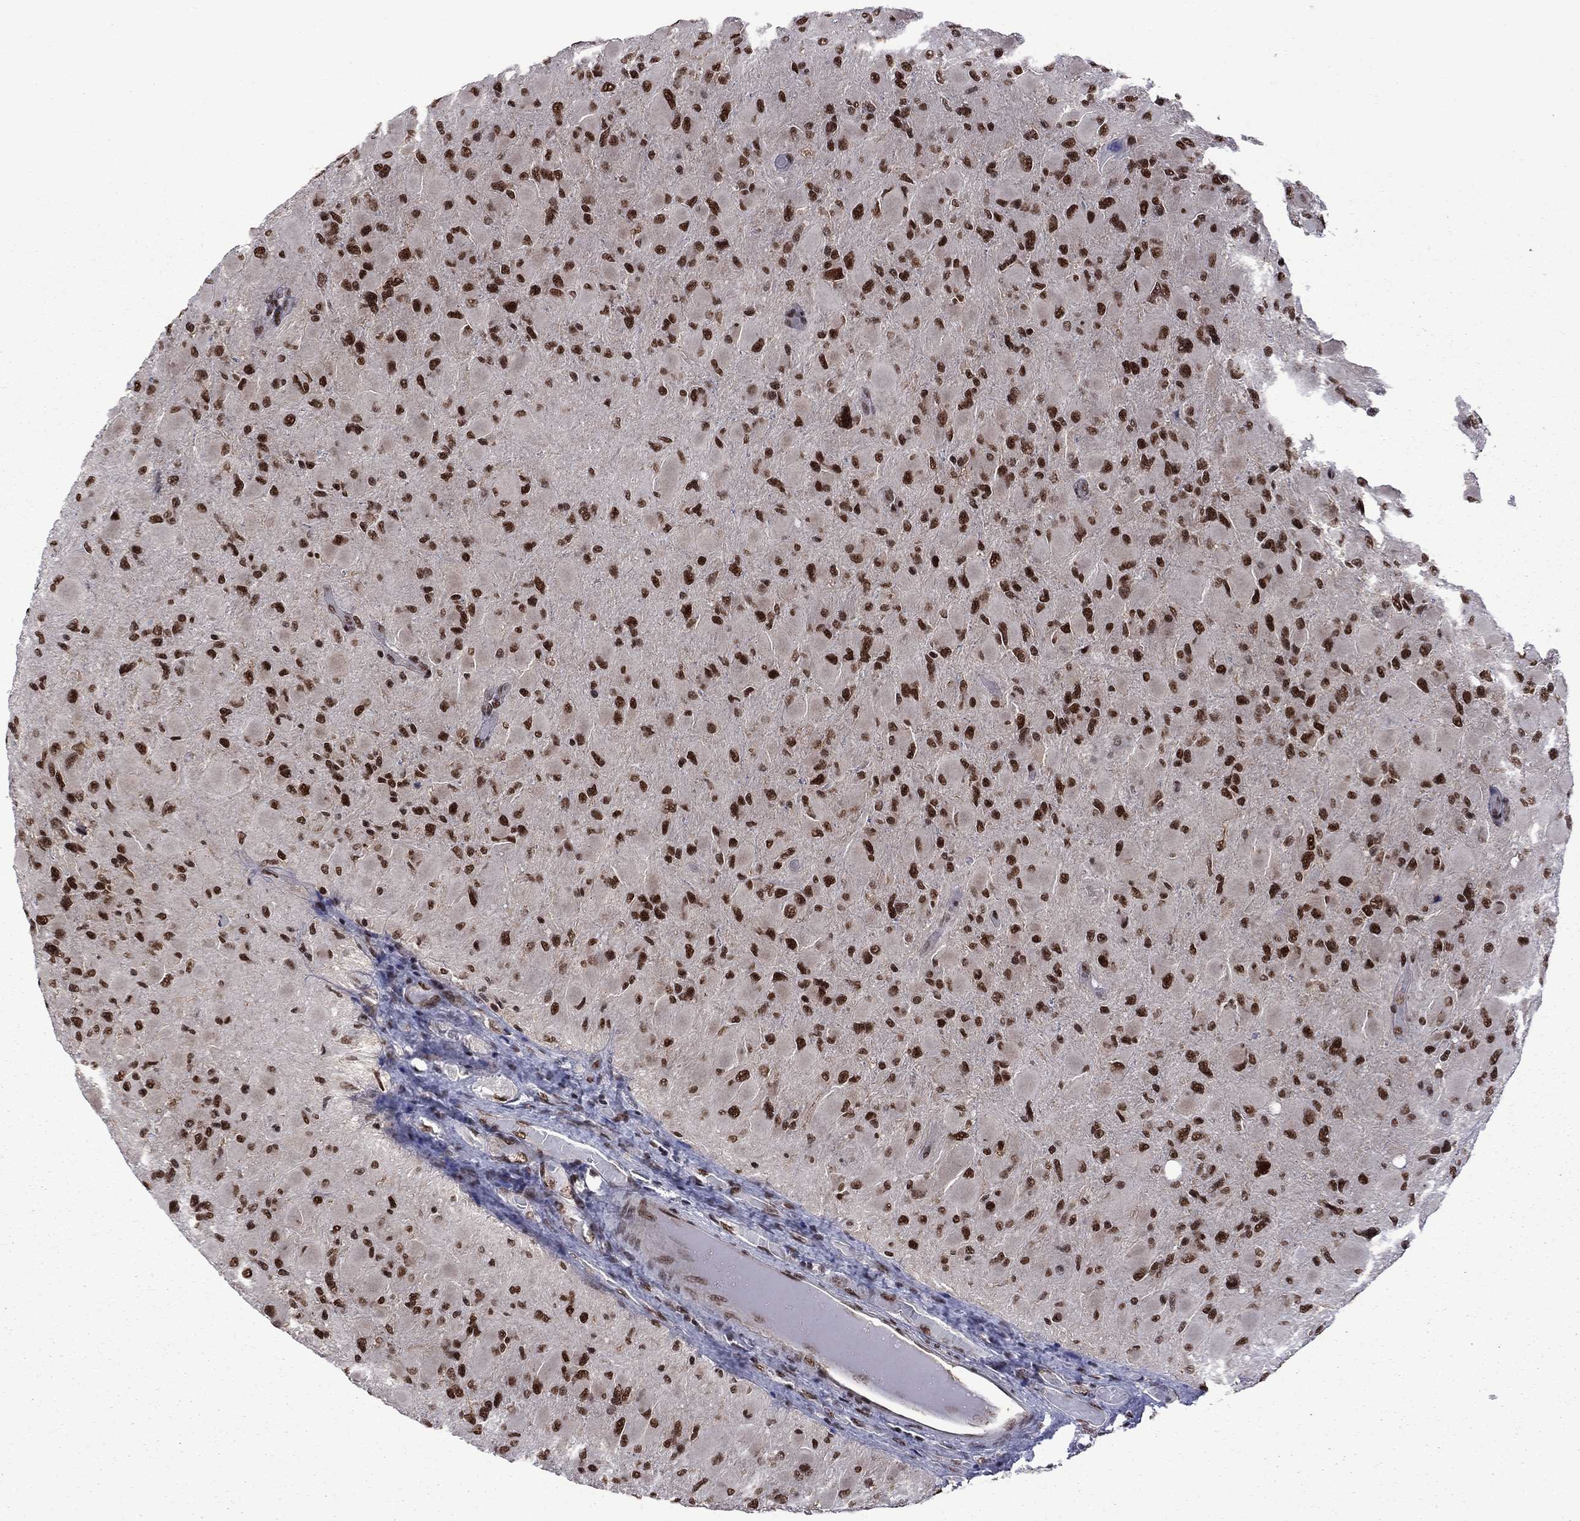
{"staining": {"intensity": "strong", "quantity": ">75%", "location": "nuclear"}, "tissue": "glioma", "cell_type": "Tumor cells", "image_type": "cancer", "snomed": [{"axis": "morphology", "description": "Glioma, malignant, High grade"}, {"axis": "topography", "description": "Cerebral cortex"}], "caption": "Immunohistochemistry (IHC) photomicrograph of human glioma stained for a protein (brown), which demonstrates high levels of strong nuclear expression in approximately >75% of tumor cells.", "gene": "MED25", "patient": {"sex": "female", "age": 36}}